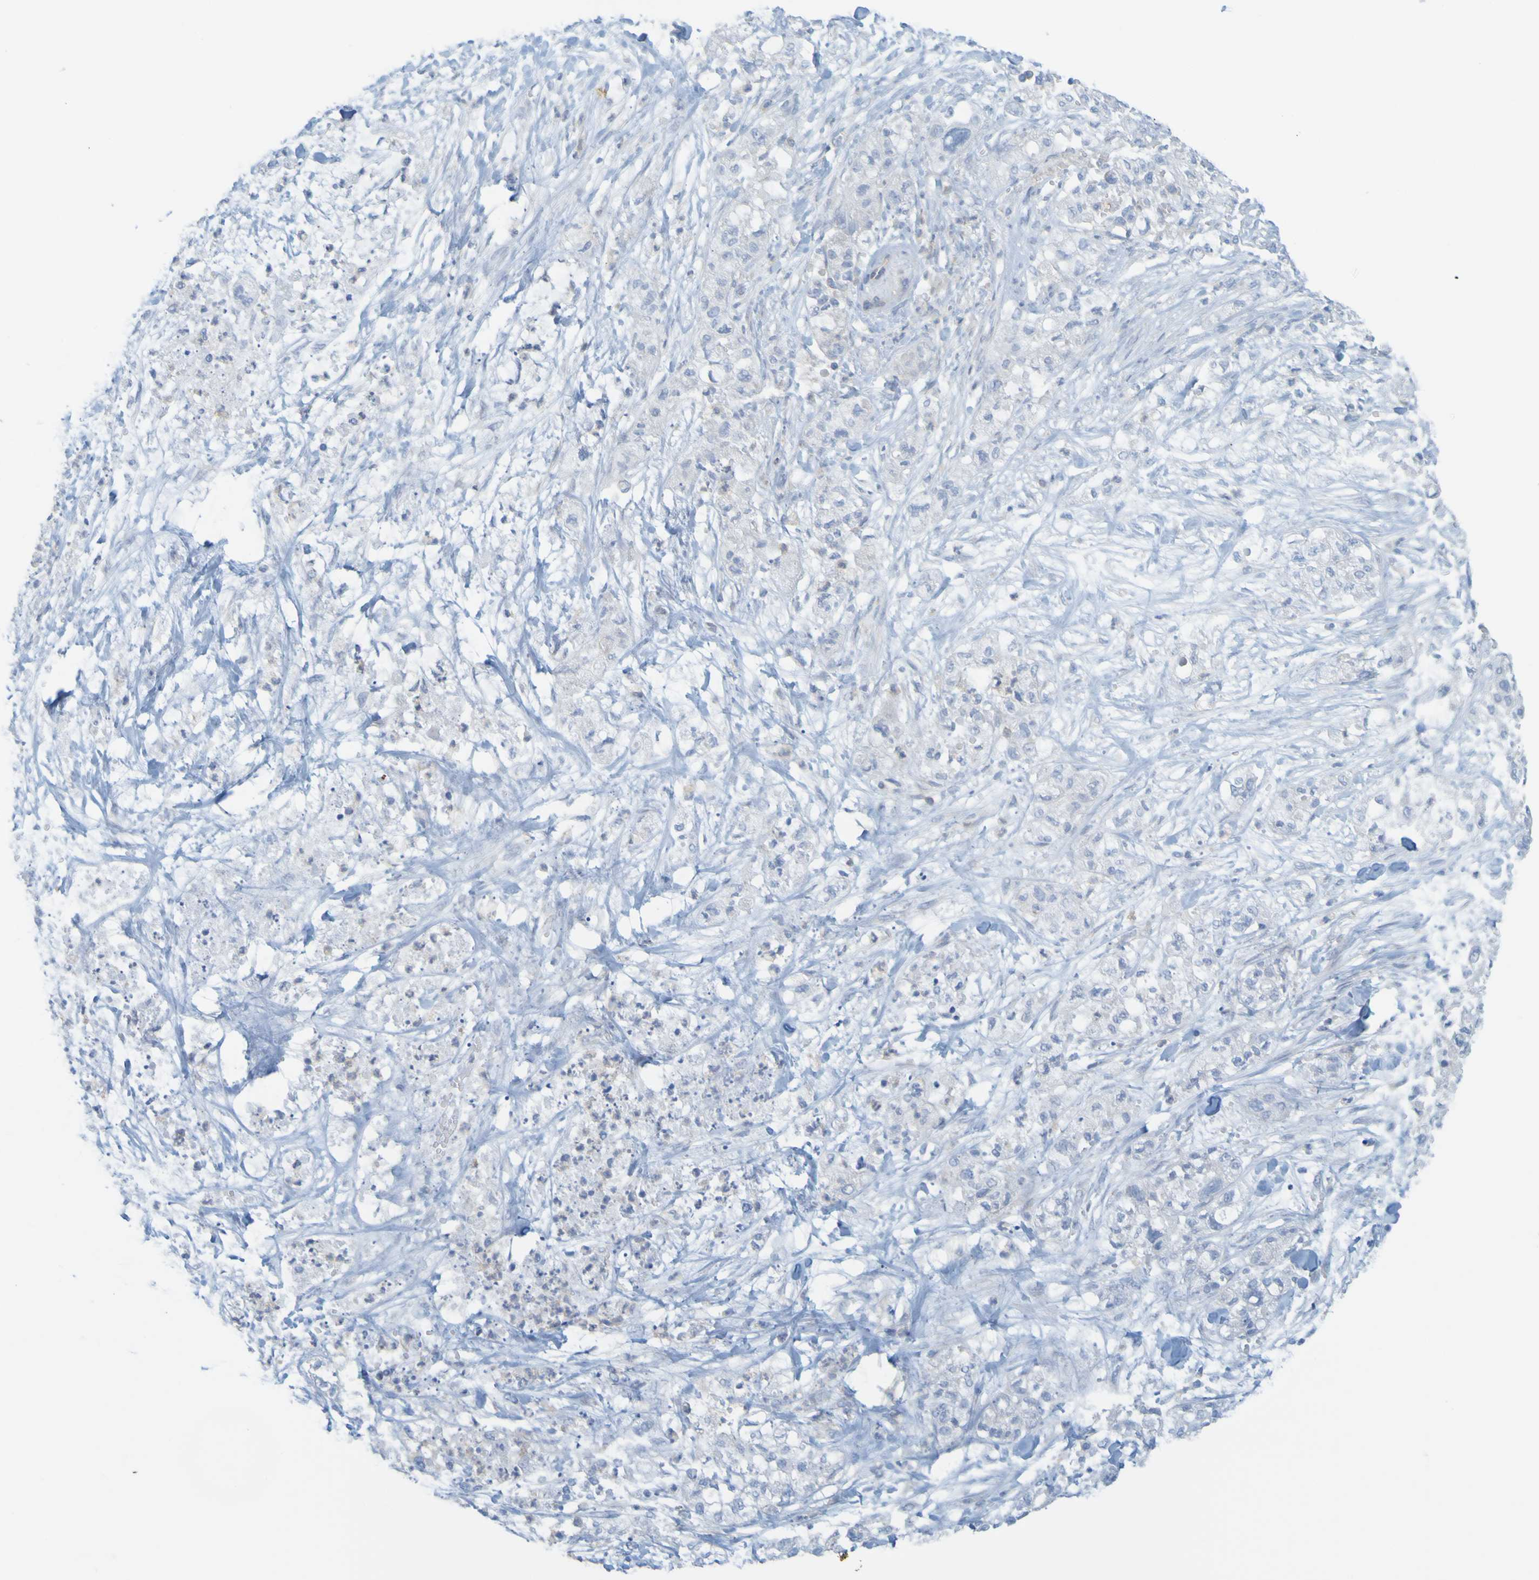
{"staining": {"intensity": "negative", "quantity": "none", "location": "none"}, "tissue": "pancreatic cancer", "cell_type": "Tumor cells", "image_type": "cancer", "snomed": [{"axis": "morphology", "description": "Adenocarcinoma, NOS"}, {"axis": "topography", "description": "Pancreas"}], "caption": "This histopathology image is of pancreatic adenocarcinoma stained with IHC to label a protein in brown with the nuclei are counter-stained blue. There is no staining in tumor cells.", "gene": "APPL1", "patient": {"sex": "female", "age": 78}}